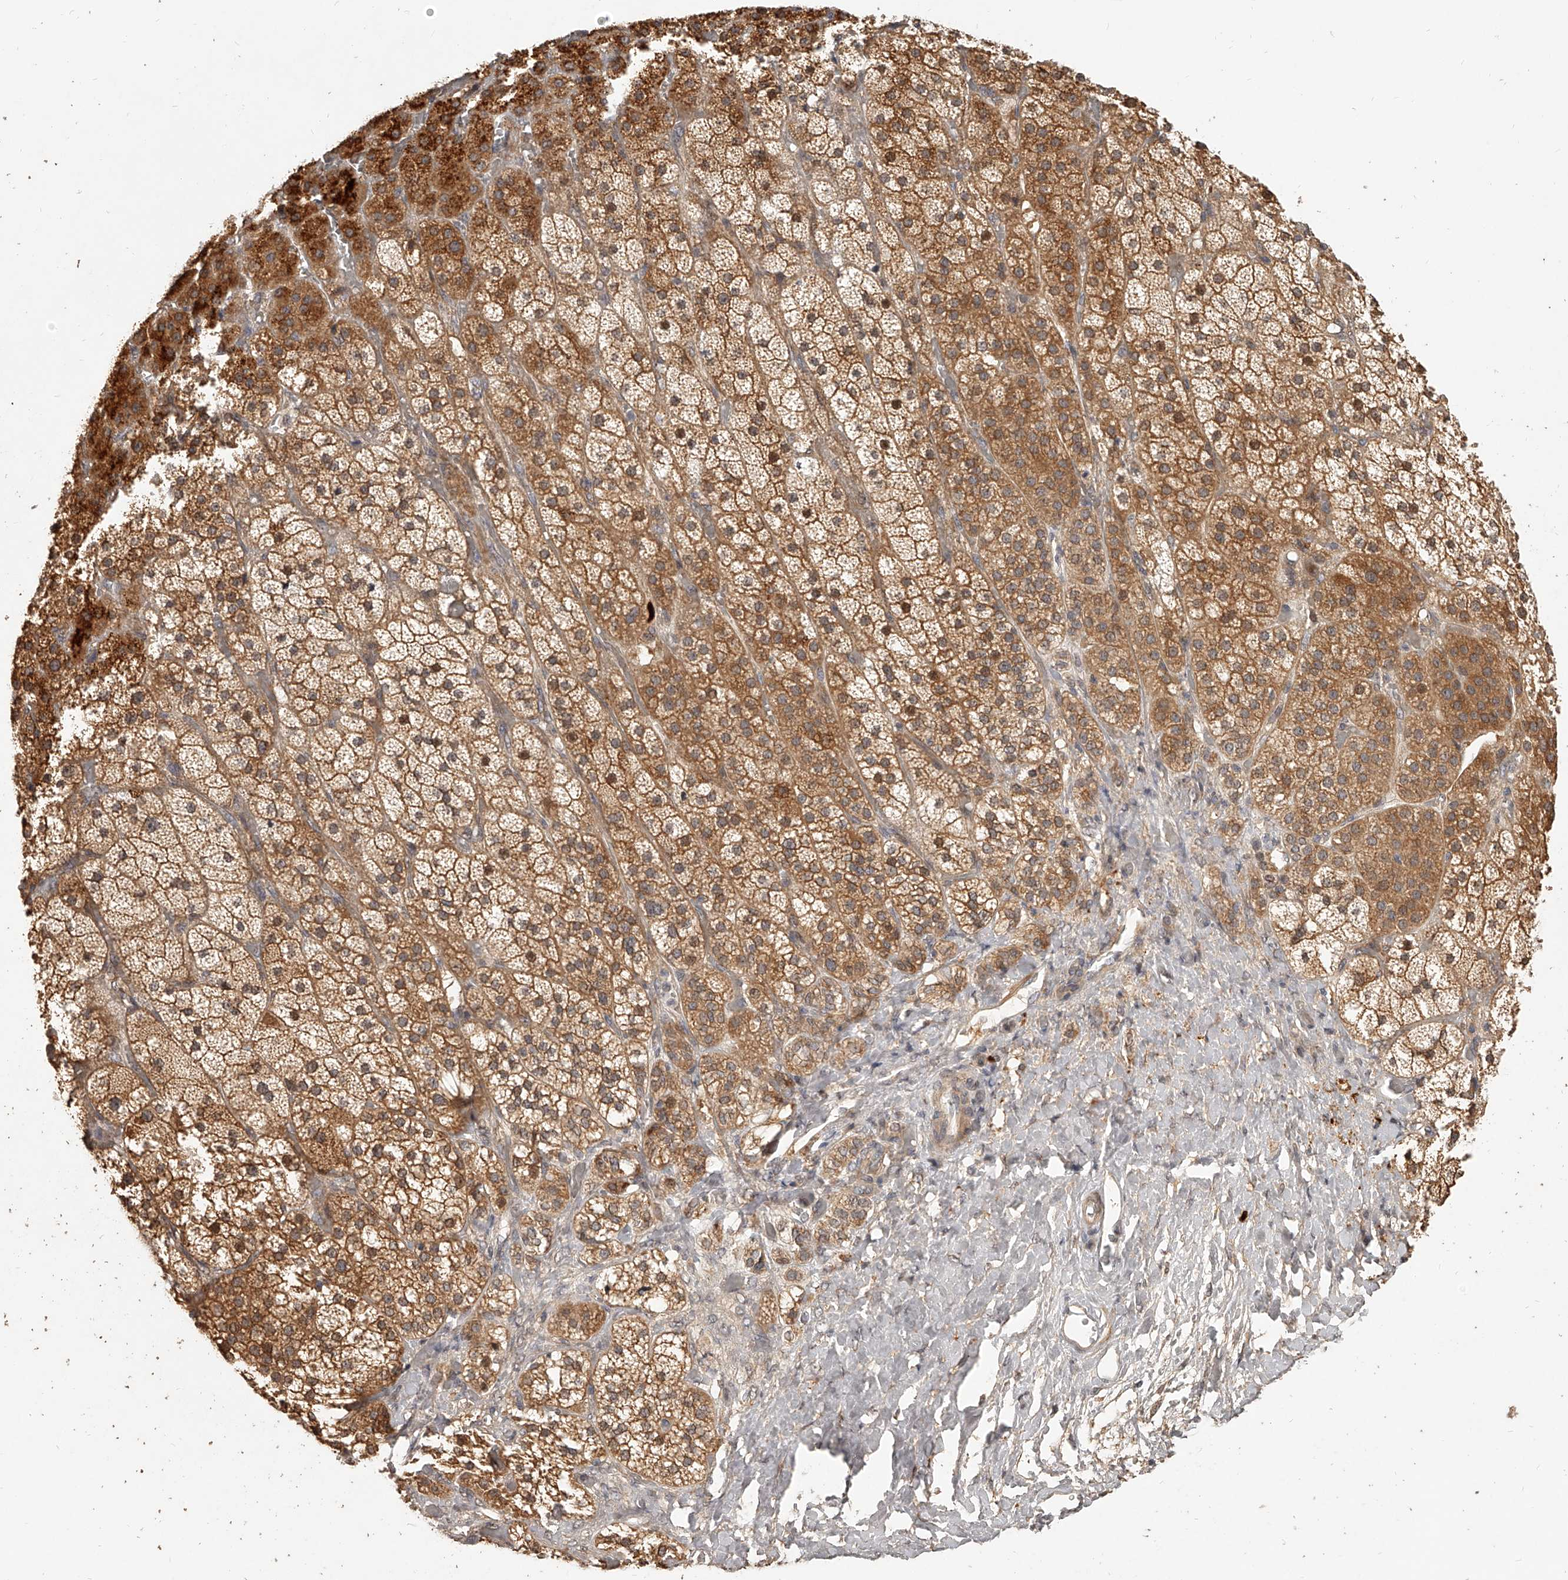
{"staining": {"intensity": "moderate", "quantity": ">75%", "location": "cytoplasmic/membranous"}, "tissue": "adrenal gland", "cell_type": "Glandular cells", "image_type": "normal", "snomed": [{"axis": "morphology", "description": "Normal tissue, NOS"}, {"axis": "topography", "description": "Adrenal gland"}], "caption": "Immunohistochemical staining of normal adrenal gland shows >75% levels of moderate cytoplasmic/membranous protein positivity in approximately >75% of glandular cells. The protein is stained brown, and the nuclei are stained in blue (DAB (3,3'-diaminobenzidine) IHC with brightfield microscopy, high magnification).", "gene": "SLC37A1", "patient": {"sex": "male", "age": 57}}